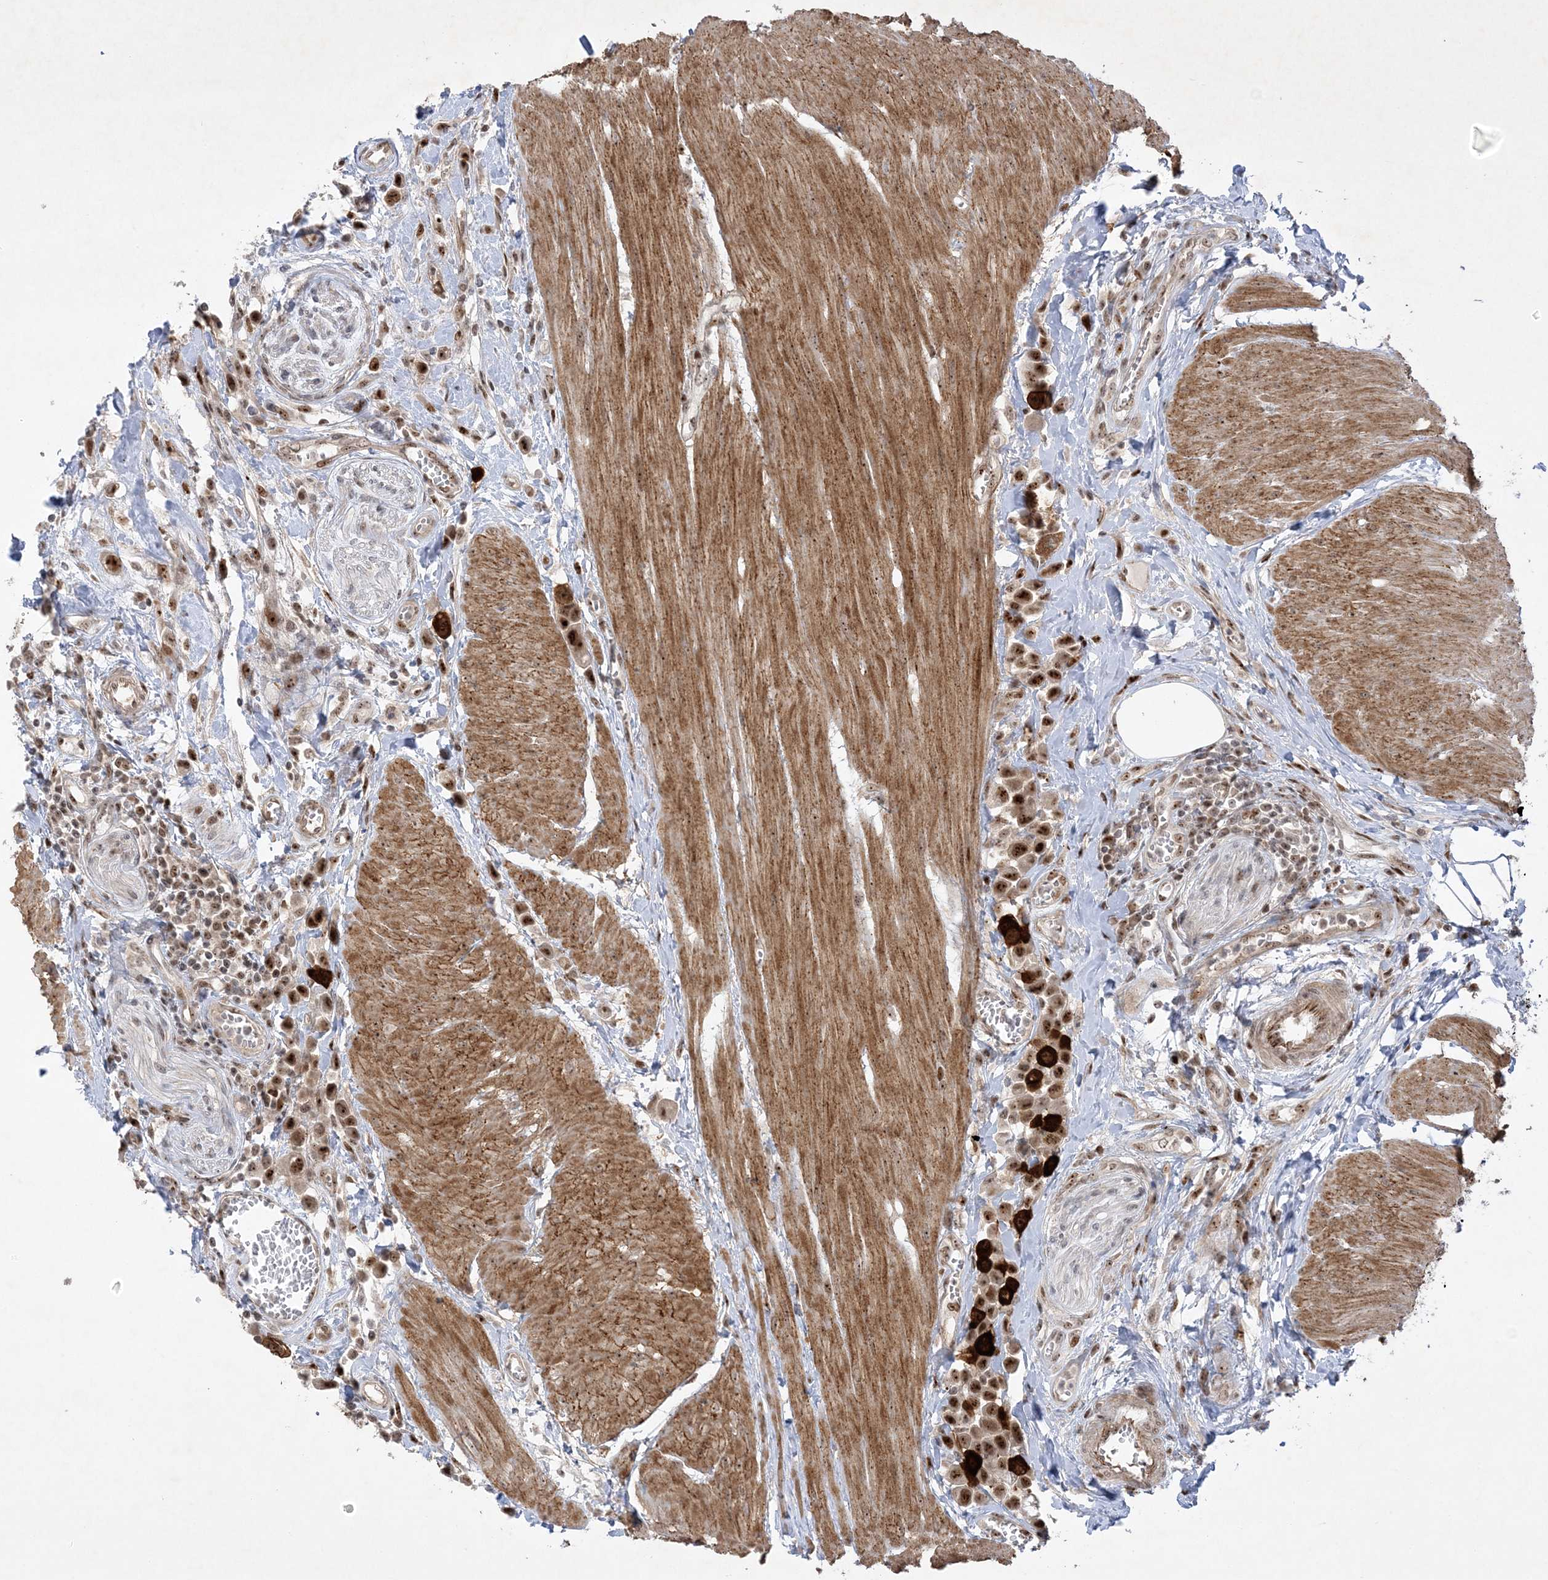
{"staining": {"intensity": "strong", "quantity": "25%-75%", "location": "cytoplasmic/membranous,nuclear"}, "tissue": "urothelial cancer", "cell_type": "Tumor cells", "image_type": "cancer", "snomed": [{"axis": "morphology", "description": "Urothelial carcinoma, High grade"}, {"axis": "topography", "description": "Urinary bladder"}], "caption": "DAB (3,3'-diaminobenzidine) immunohistochemical staining of urothelial cancer exhibits strong cytoplasmic/membranous and nuclear protein positivity in approximately 25%-75% of tumor cells. Using DAB (3,3'-diaminobenzidine) (brown) and hematoxylin (blue) stains, captured at high magnification using brightfield microscopy.", "gene": "NPM3", "patient": {"sex": "male", "age": 50}}